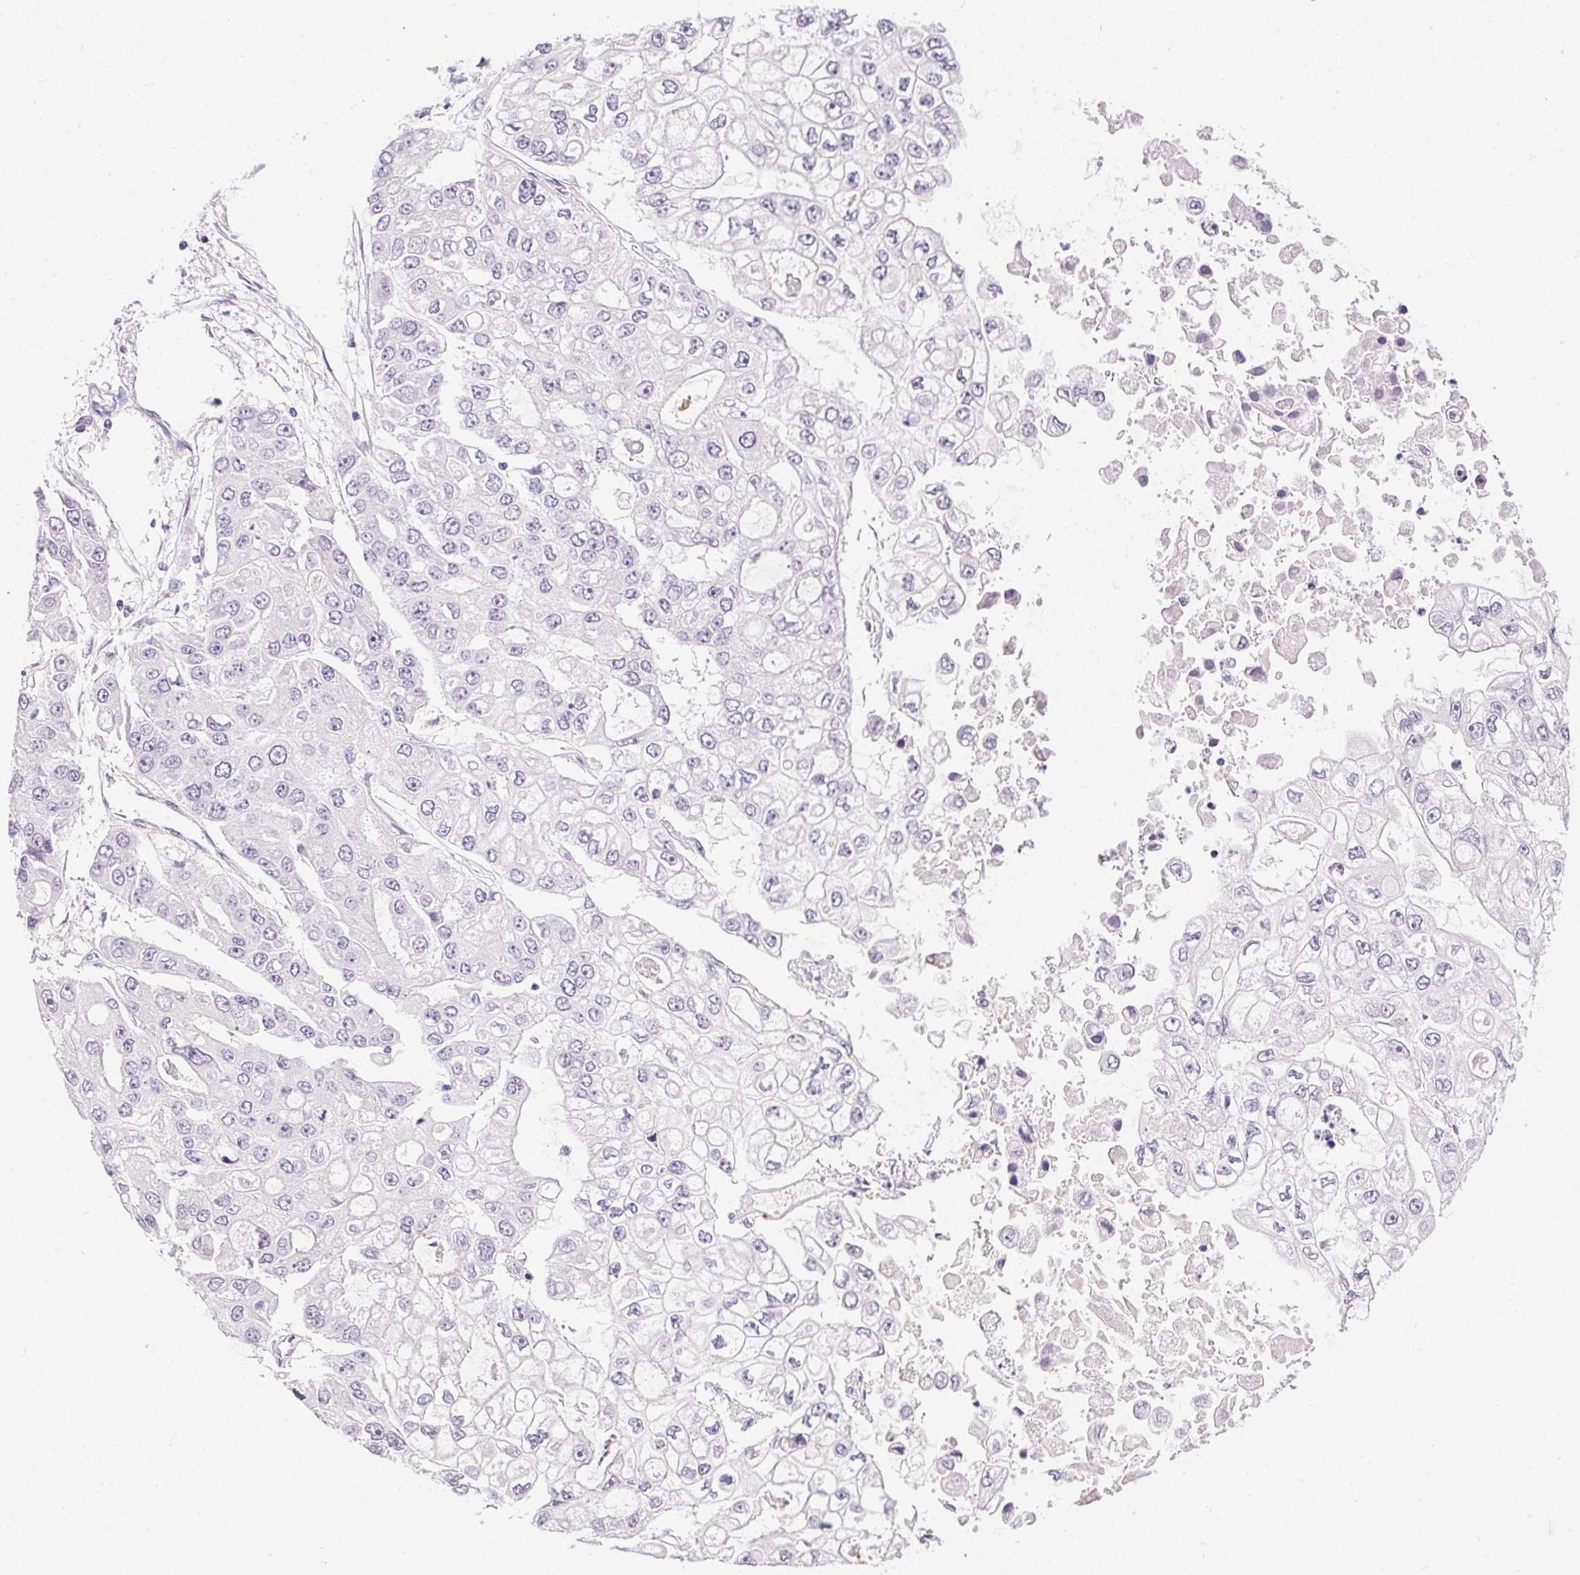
{"staining": {"intensity": "negative", "quantity": "none", "location": "none"}, "tissue": "ovarian cancer", "cell_type": "Tumor cells", "image_type": "cancer", "snomed": [{"axis": "morphology", "description": "Cystadenocarcinoma, serous, NOS"}, {"axis": "topography", "description": "Ovary"}], "caption": "Immunohistochemistry (IHC) of ovarian cancer (serous cystadenocarcinoma) displays no expression in tumor cells. (Immunohistochemistry, brightfield microscopy, high magnification).", "gene": "PNLIPRP3", "patient": {"sex": "female", "age": 56}}